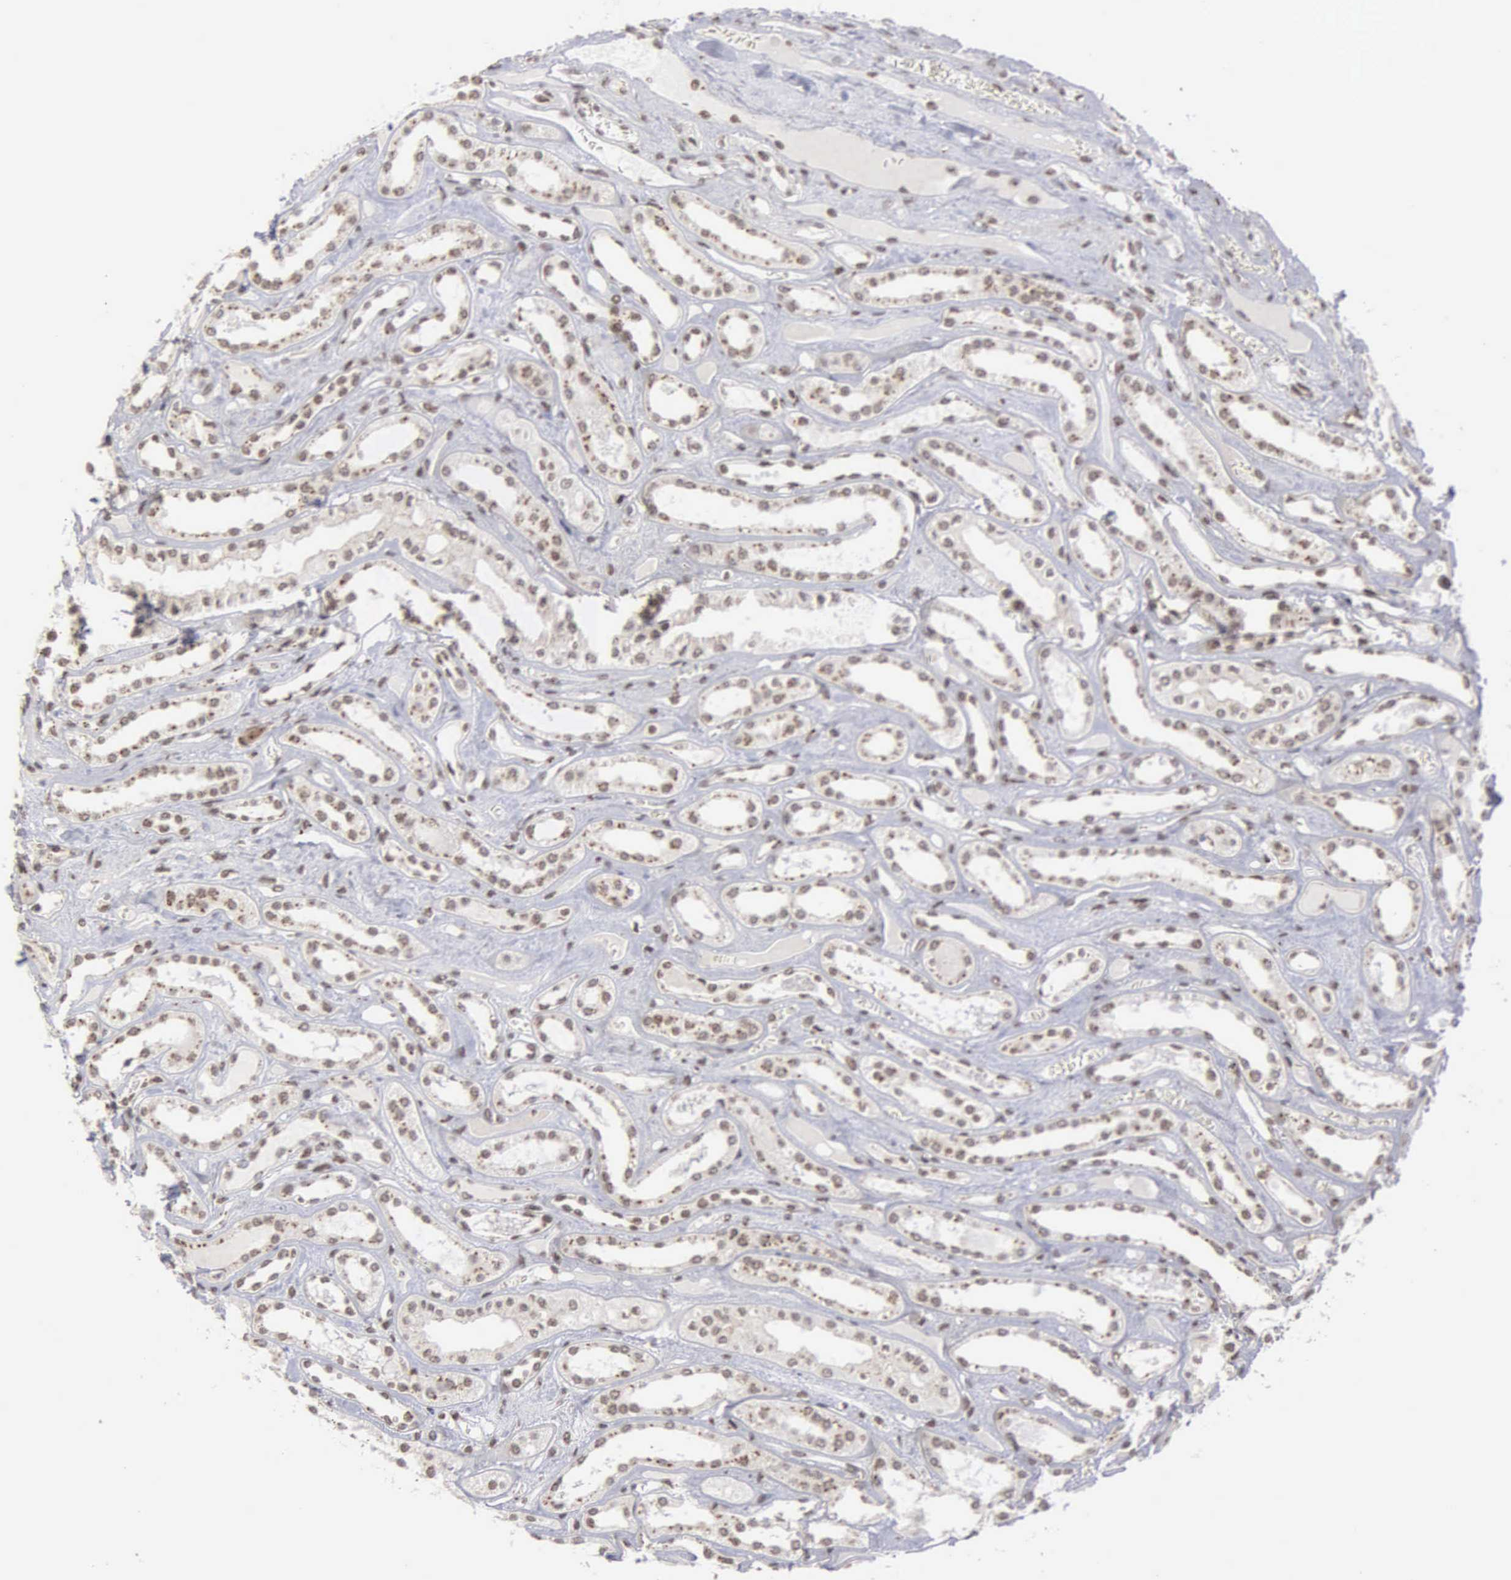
{"staining": {"intensity": "weak", "quantity": "25%-75%", "location": "cytoplasmic/membranous,nuclear"}, "tissue": "kidney", "cell_type": "Cells in glomeruli", "image_type": "normal", "snomed": [{"axis": "morphology", "description": "Normal tissue, NOS"}, {"axis": "topography", "description": "Kidney"}], "caption": "An image of human kidney stained for a protein reveals weak cytoplasmic/membranous,nuclear brown staining in cells in glomeruli. (DAB = brown stain, brightfield microscopy at high magnification).", "gene": "GTF2A1", "patient": {"sex": "female", "age": 52}}